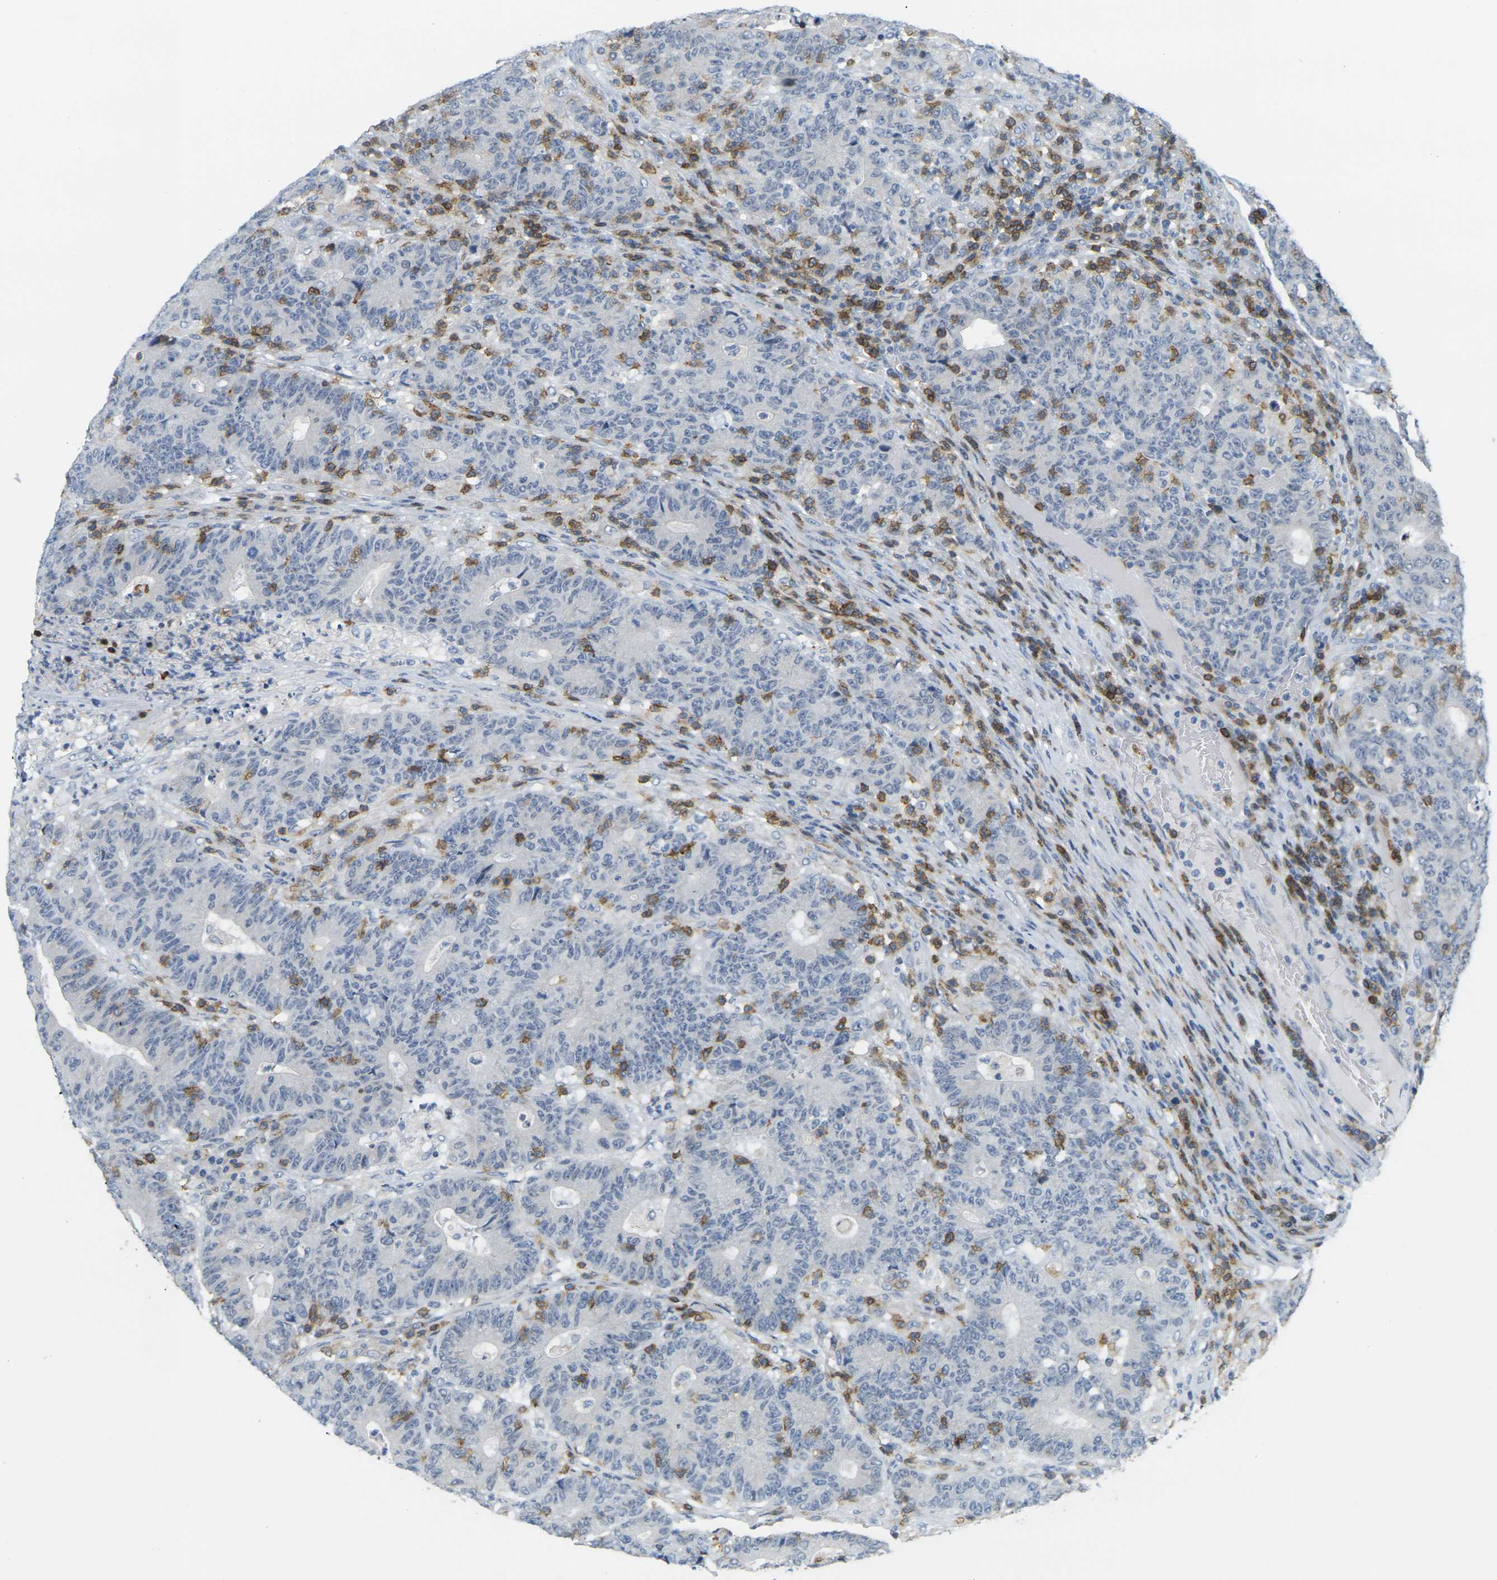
{"staining": {"intensity": "negative", "quantity": "none", "location": "none"}, "tissue": "colorectal cancer", "cell_type": "Tumor cells", "image_type": "cancer", "snomed": [{"axis": "morphology", "description": "Normal tissue, NOS"}, {"axis": "morphology", "description": "Adenocarcinoma, NOS"}, {"axis": "topography", "description": "Colon"}], "caption": "Colorectal cancer was stained to show a protein in brown. There is no significant staining in tumor cells.", "gene": "CD3D", "patient": {"sex": "female", "age": 75}}